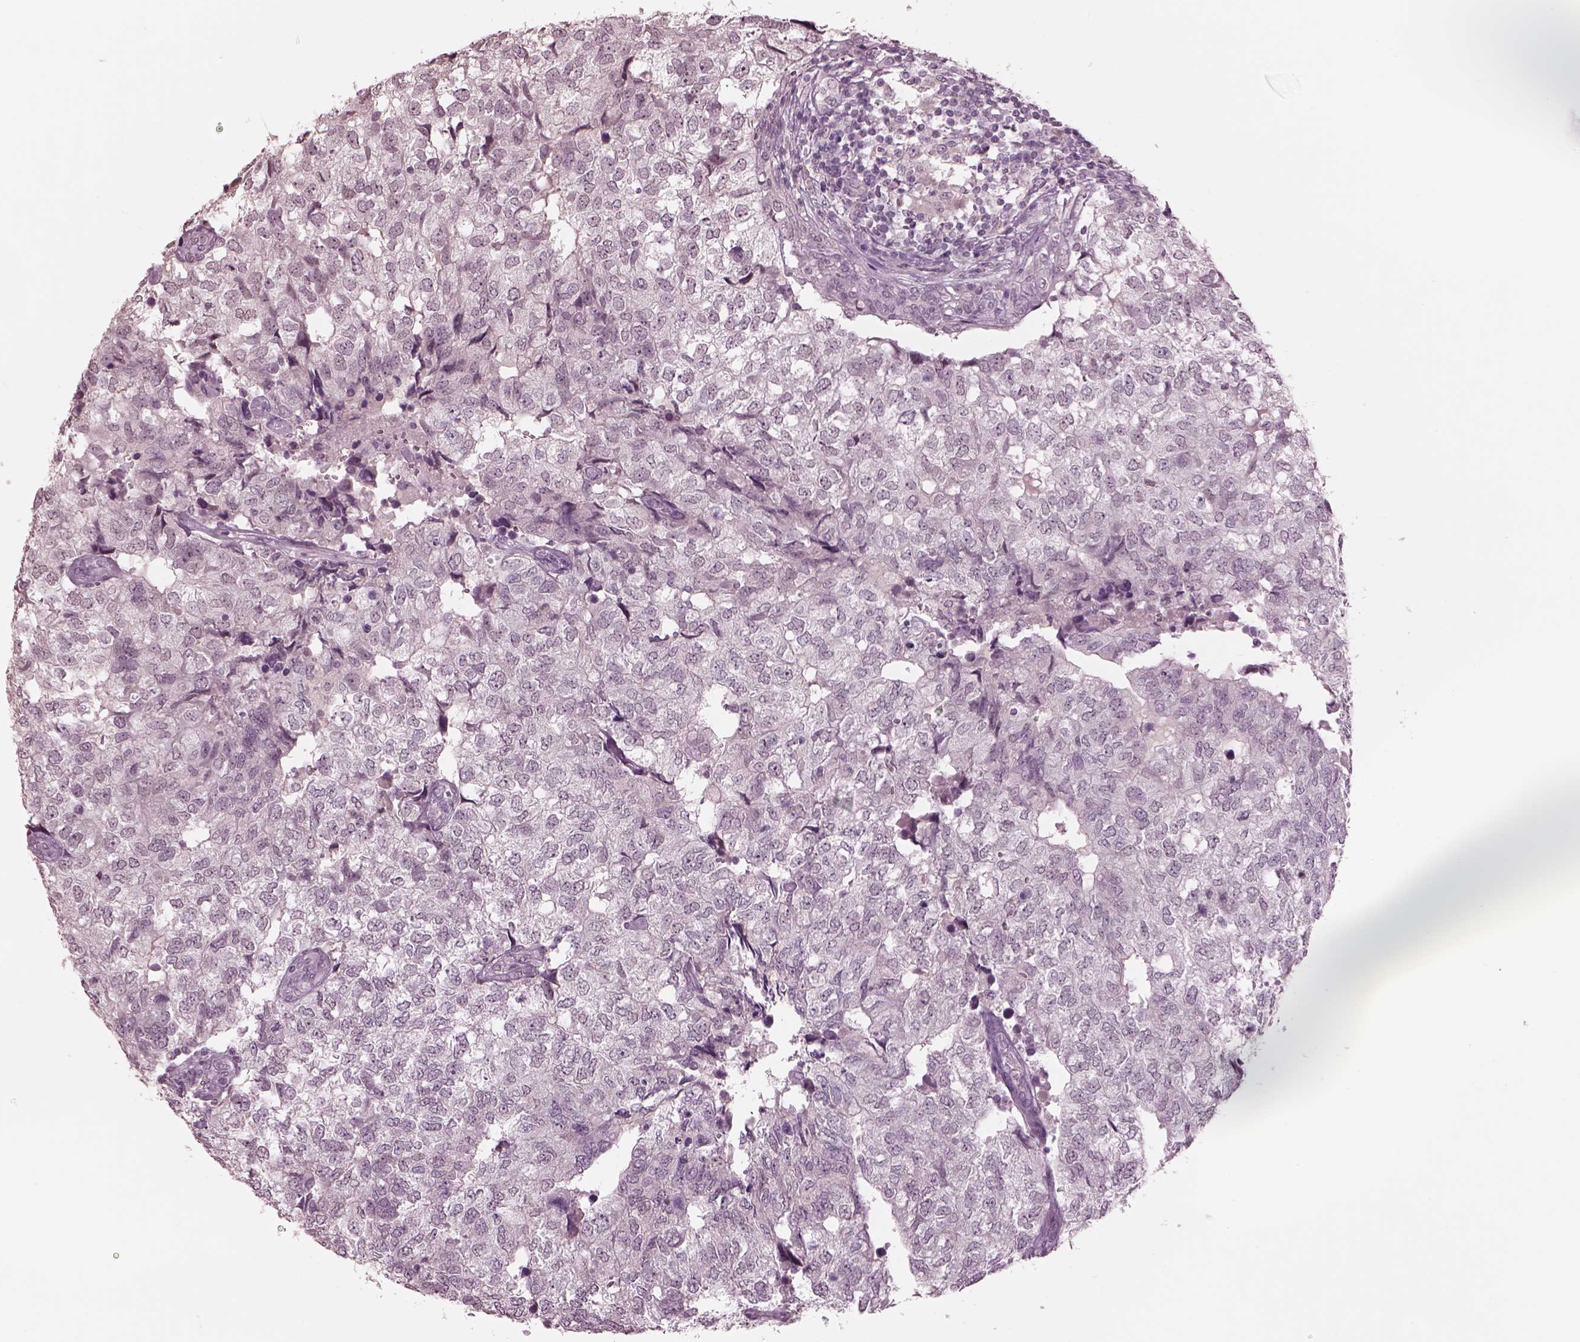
{"staining": {"intensity": "negative", "quantity": "none", "location": "none"}, "tissue": "breast cancer", "cell_type": "Tumor cells", "image_type": "cancer", "snomed": [{"axis": "morphology", "description": "Duct carcinoma"}, {"axis": "topography", "description": "Breast"}], "caption": "High magnification brightfield microscopy of breast cancer (infiltrating ductal carcinoma) stained with DAB (brown) and counterstained with hematoxylin (blue): tumor cells show no significant expression.", "gene": "GARIN4", "patient": {"sex": "female", "age": 30}}